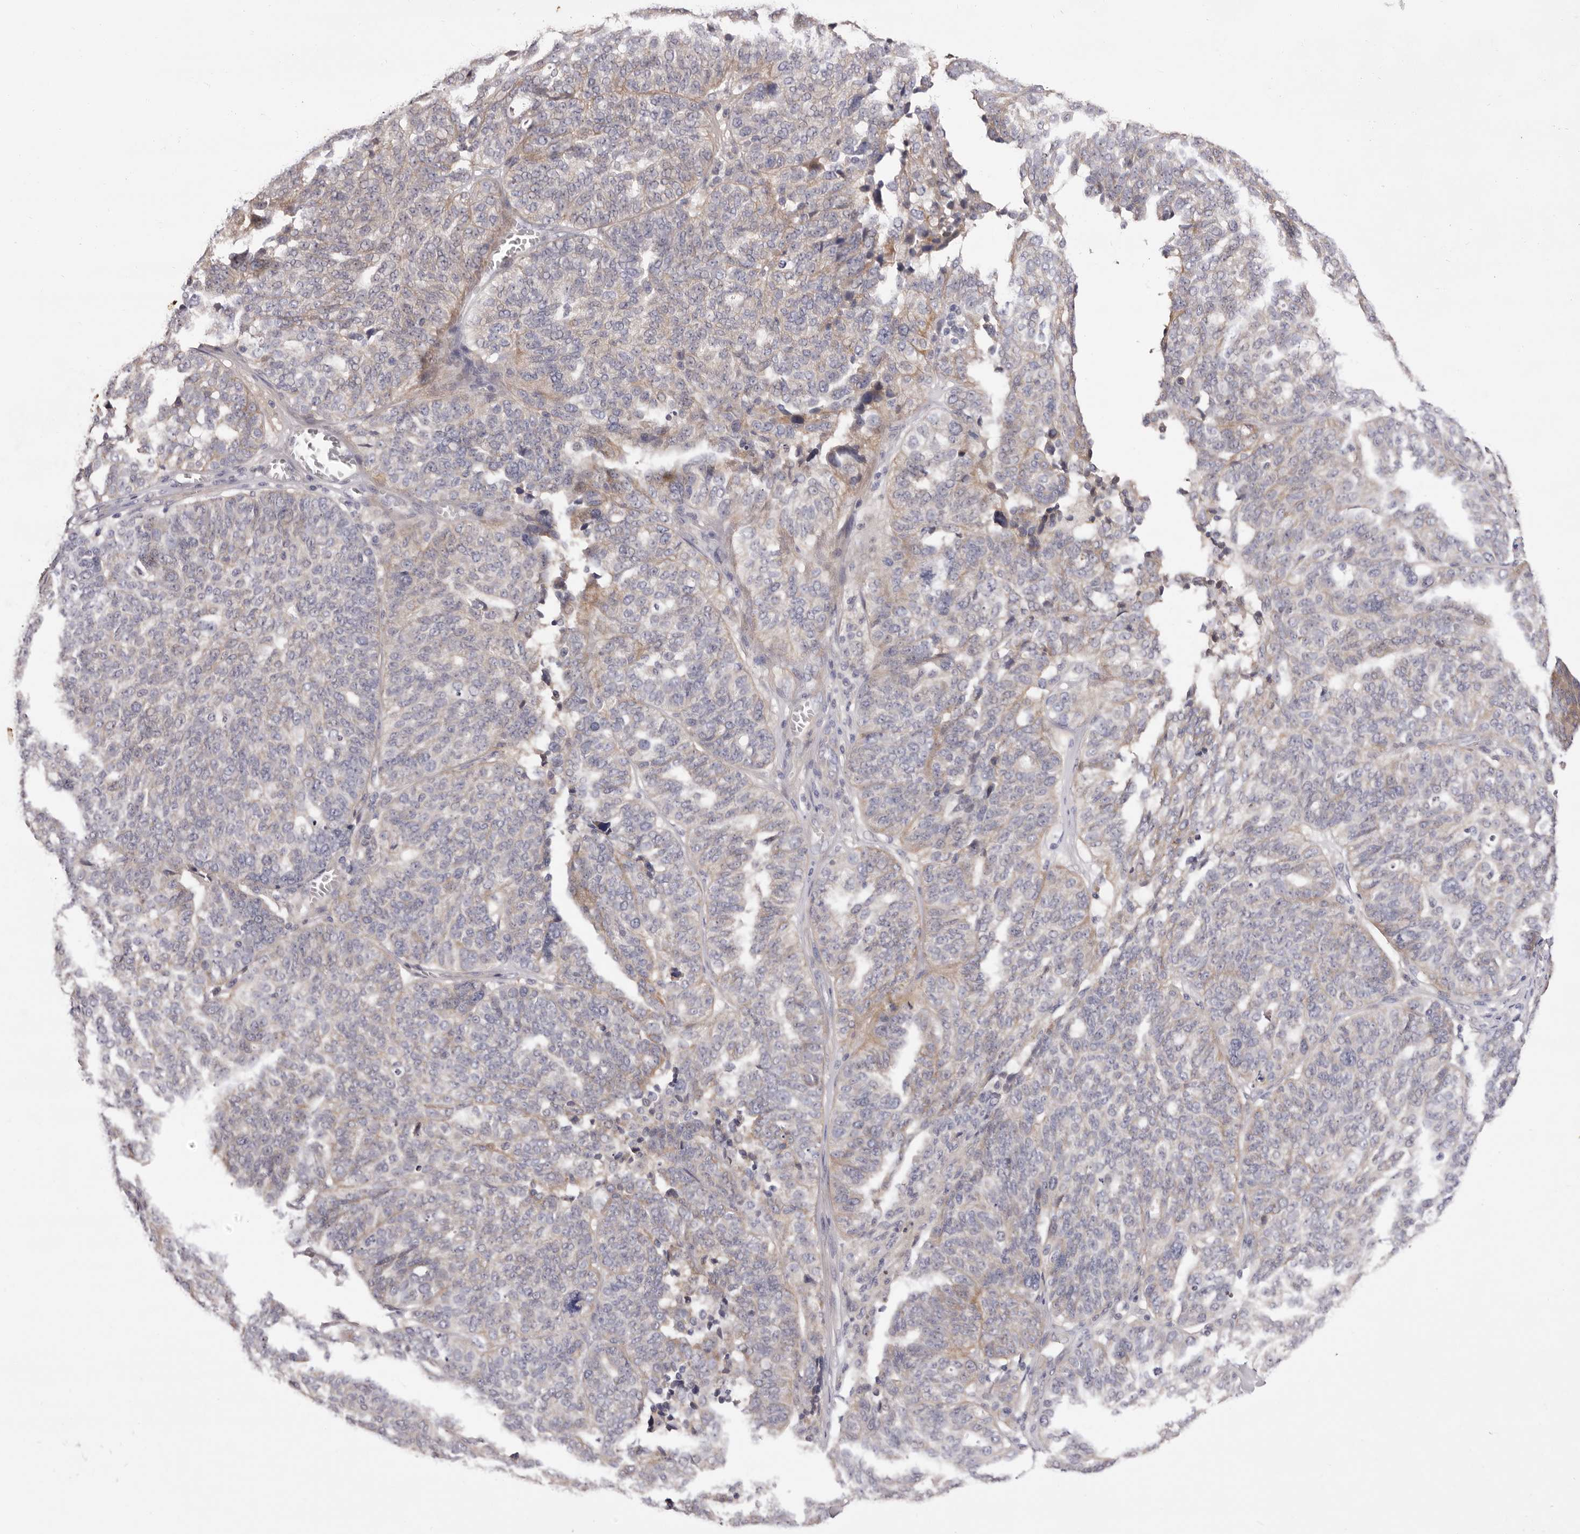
{"staining": {"intensity": "weak", "quantity": "<25%", "location": "cytoplasmic/membranous"}, "tissue": "ovarian cancer", "cell_type": "Tumor cells", "image_type": "cancer", "snomed": [{"axis": "morphology", "description": "Cystadenocarcinoma, serous, NOS"}, {"axis": "topography", "description": "Ovary"}], "caption": "DAB (3,3'-diaminobenzidine) immunohistochemical staining of serous cystadenocarcinoma (ovarian) shows no significant staining in tumor cells. (Immunohistochemistry, brightfield microscopy, high magnification).", "gene": "STK16", "patient": {"sex": "female", "age": 59}}